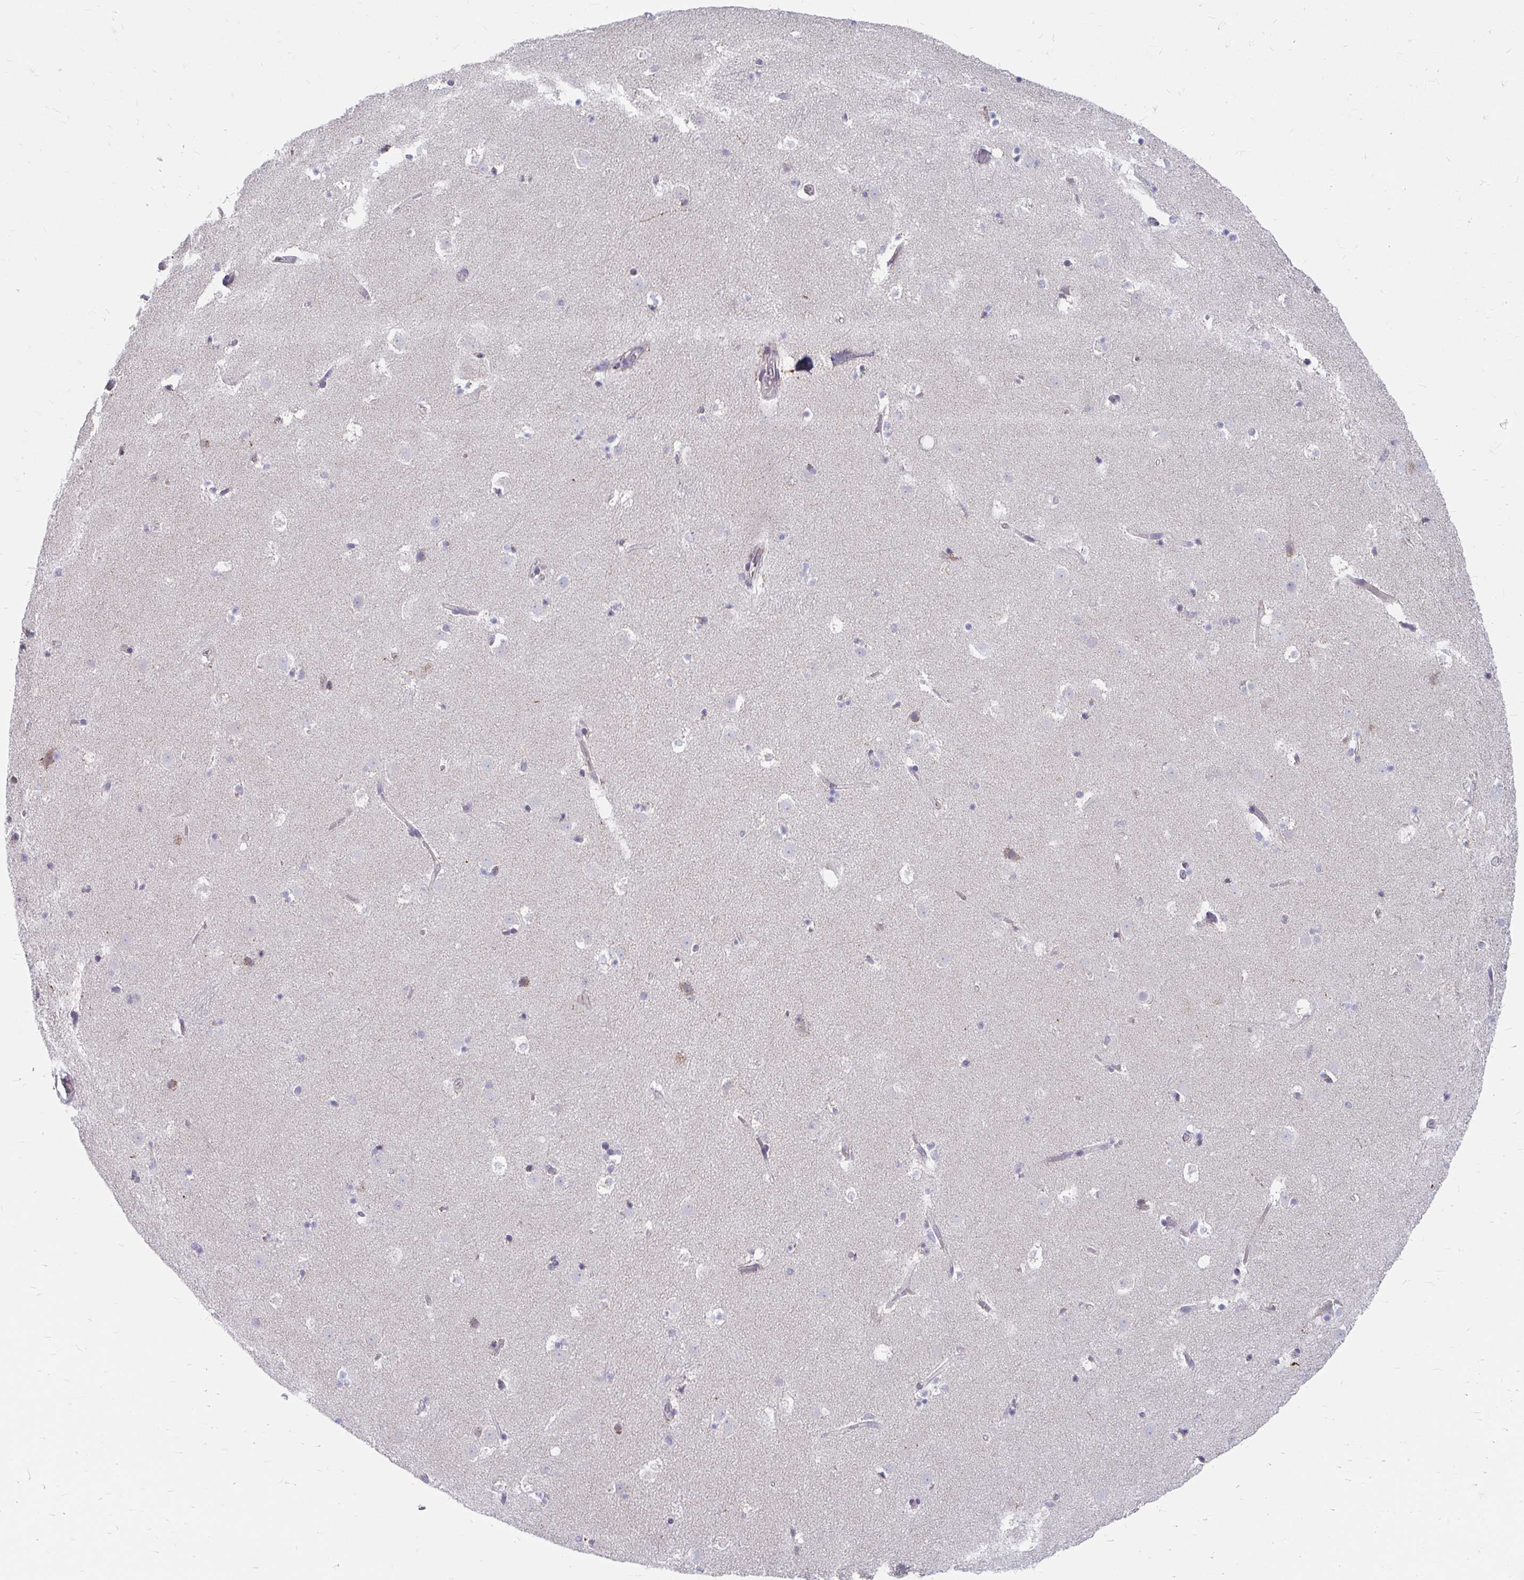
{"staining": {"intensity": "moderate", "quantity": "<25%", "location": "cytoplasmic/membranous"}, "tissue": "caudate", "cell_type": "Glial cells", "image_type": "normal", "snomed": [{"axis": "morphology", "description": "Normal tissue, NOS"}, {"axis": "topography", "description": "Lateral ventricle wall"}], "caption": "About <25% of glial cells in unremarkable caudate display moderate cytoplasmic/membranous protein positivity as visualized by brown immunohistochemical staining.", "gene": "PABIR3", "patient": {"sex": "male", "age": 37}}